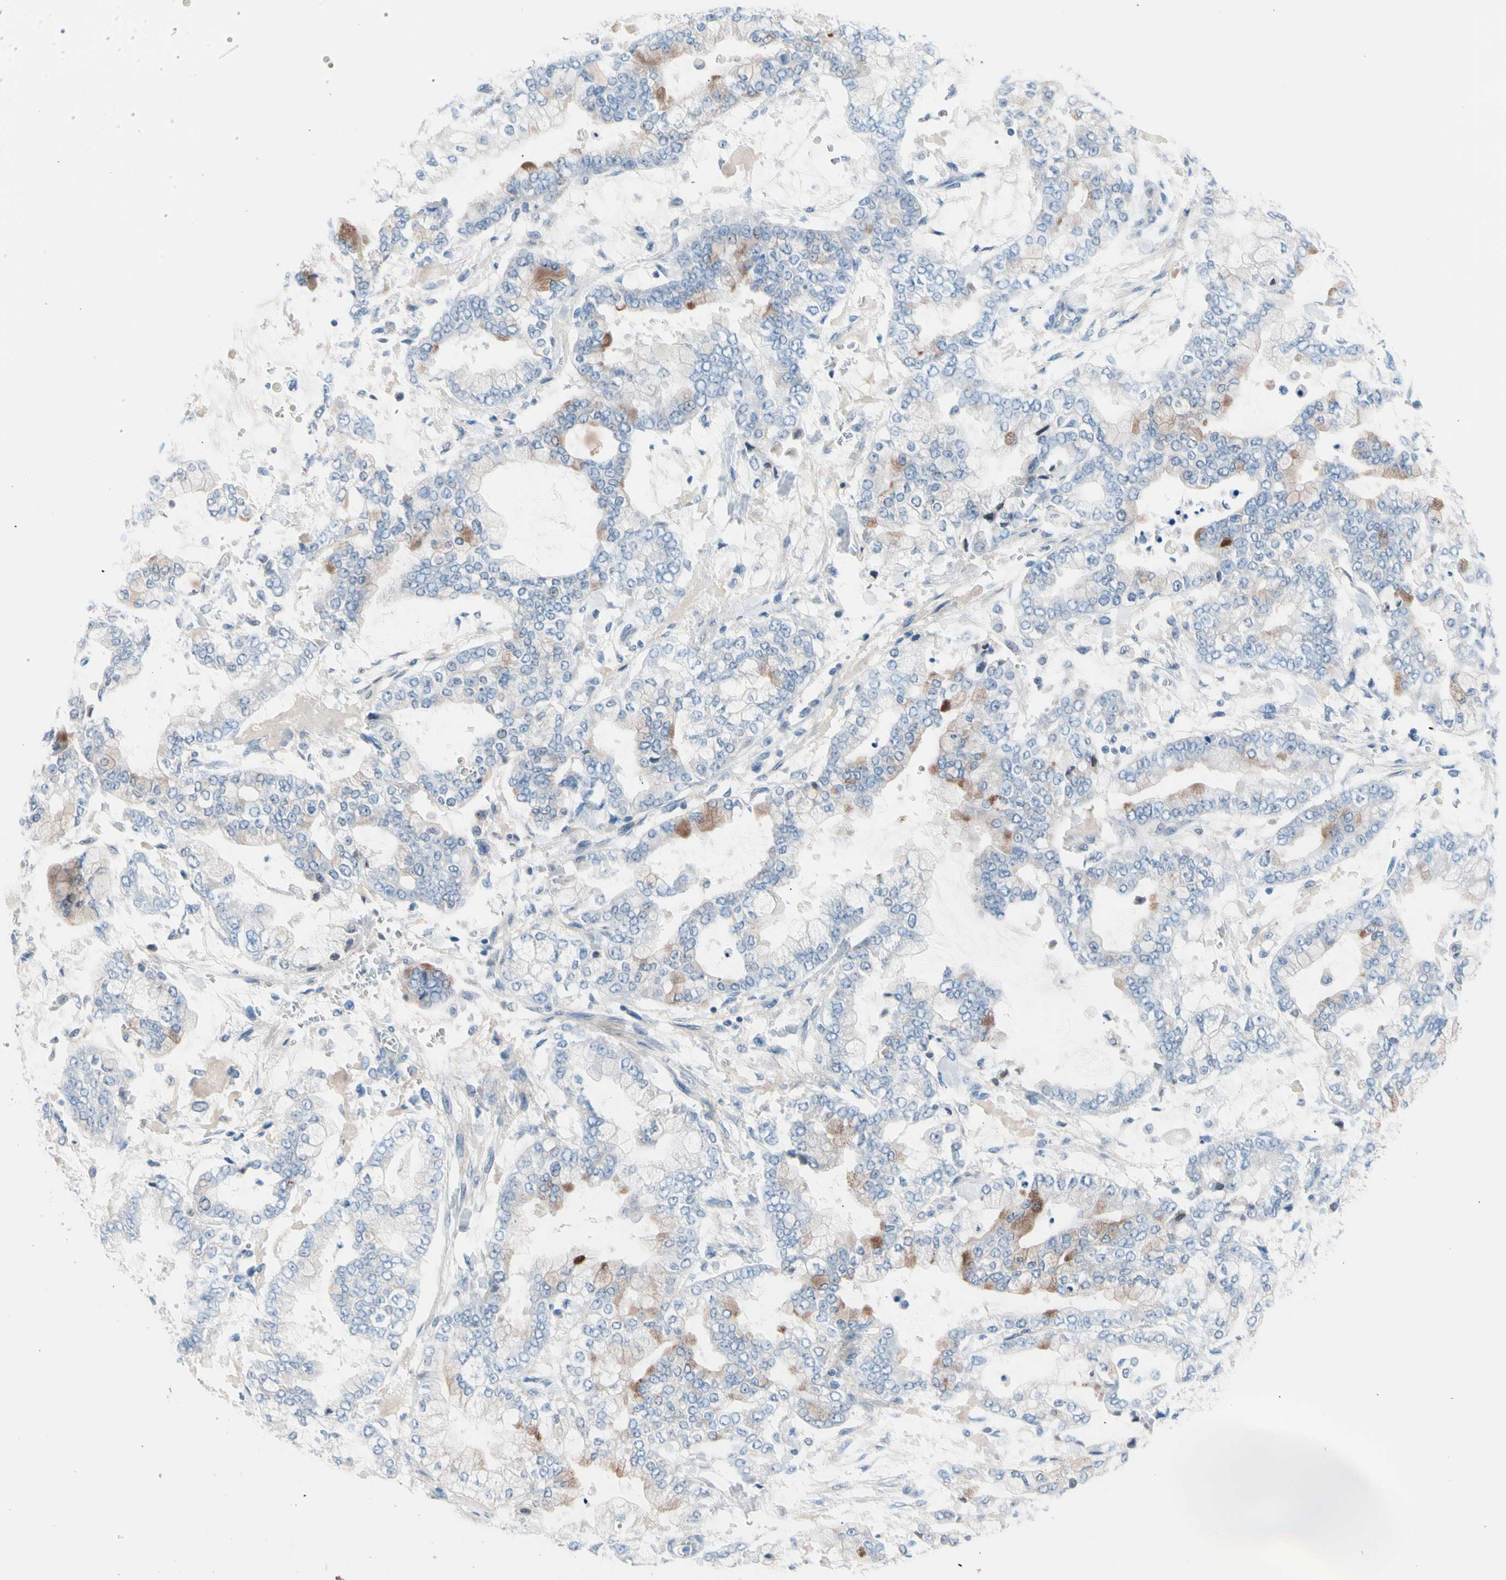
{"staining": {"intensity": "weak", "quantity": "<25%", "location": "cytoplasmic/membranous"}, "tissue": "stomach cancer", "cell_type": "Tumor cells", "image_type": "cancer", "snomed": [{"axis": "morphology", "description": "Normal tissue, NOS"}, {"axis": "morphology", "description": "Adenocarcinoma, NOS"}, {"axis": "topography", "description": "Stomach, upper"}, {"axis": "topography", "description": "Stomach"}], "caption": "Stomach cancer was stained to show a protein in brown. There is no significant positivity in tumor cells.", "gene": "CASQ1", "patient": {"sex": "male", "age": 76}}